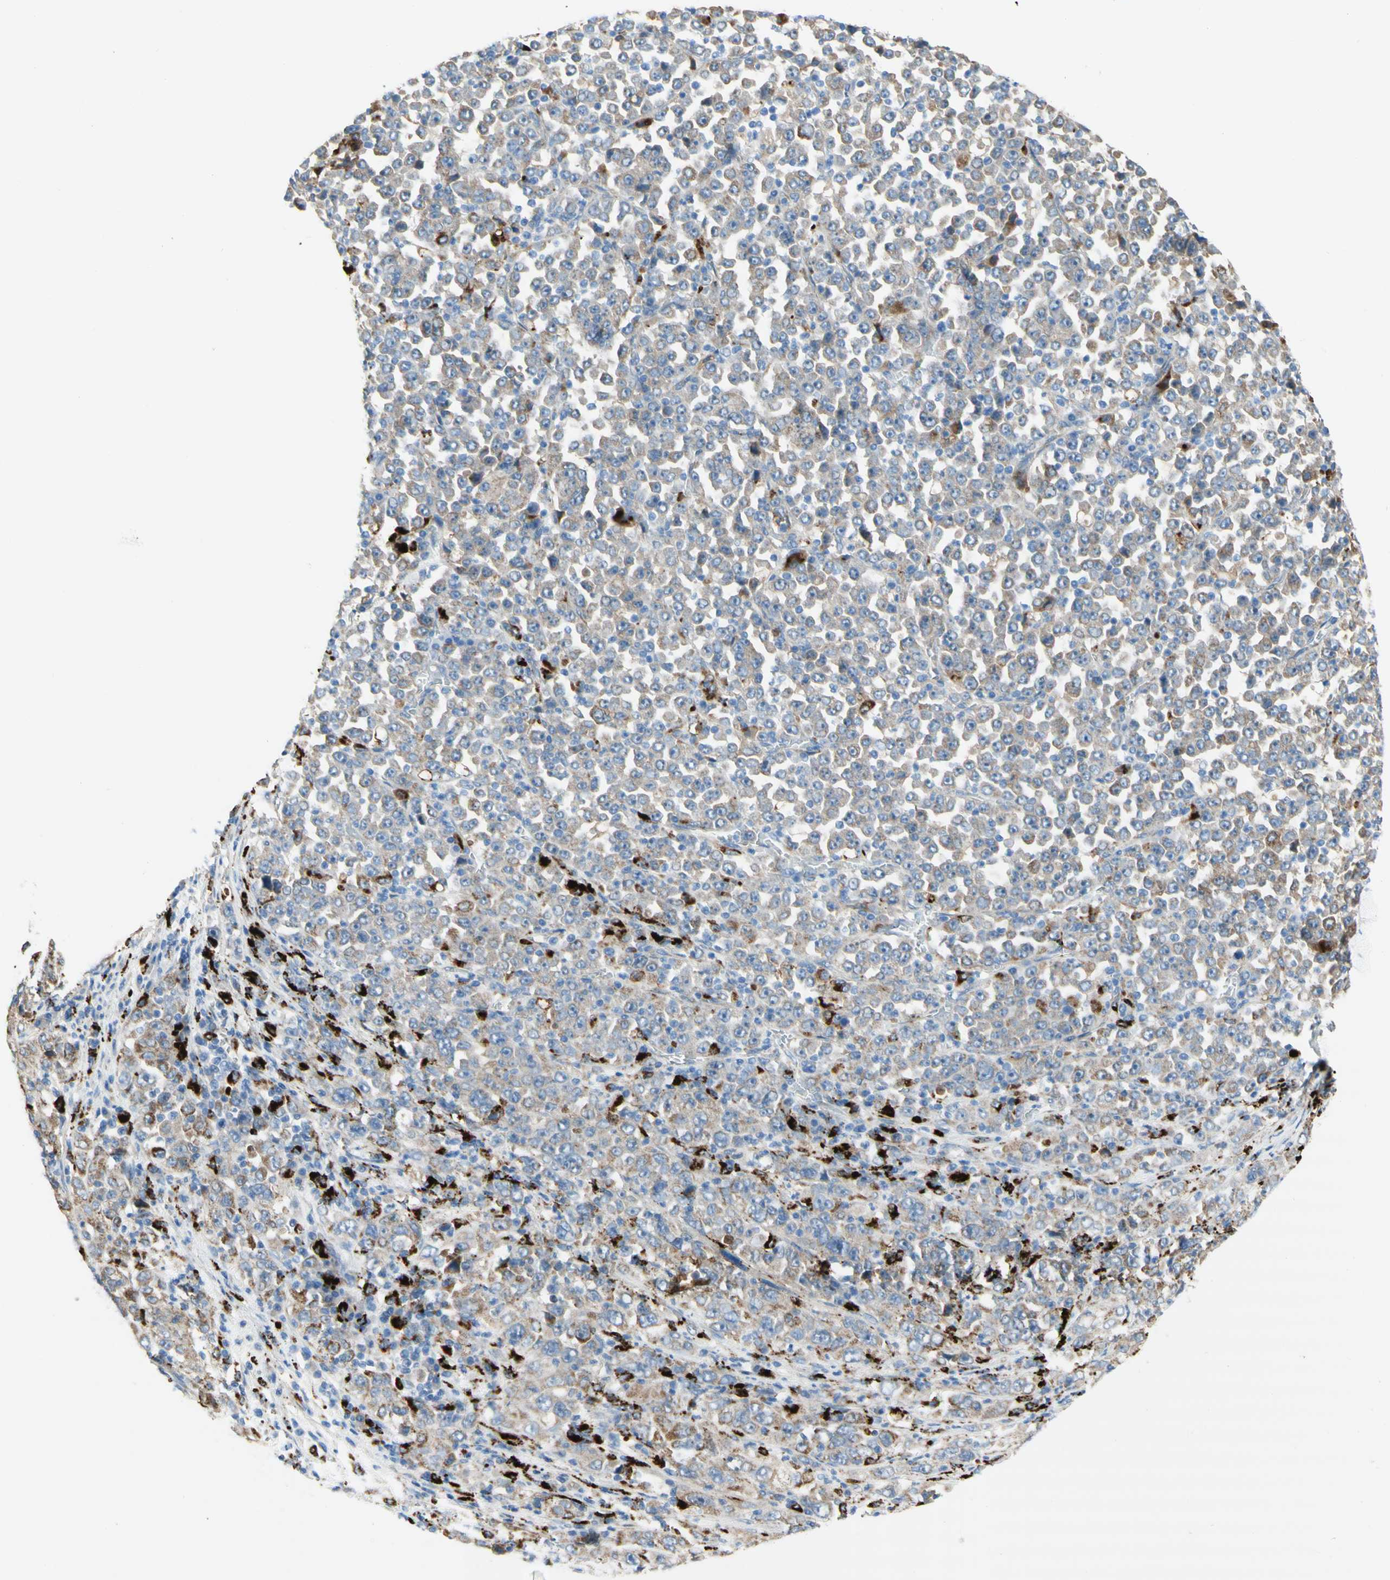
{"staining": {"intensity": "negative", "quantity": "none", "location": "none"}, "tissue": "stomach cancer", "cell_type": "Tumor cells", "image_type": "cancer", "snomed": [{"axis": "morphology", "description": "Normal tissue, NOS"}, {"axis": "morphology", "description": "Adenocarcinoma, NOS"}, {"axis": "topography", "description": "Stomach, upper"}, {"axis": "topography", "description": "Stomach"}], "caption": "Immunohistochemical staining of human adenocarcinoma (stomach) exhibits no significant expression in tumor cells.", "gene": "URB2", "patient": {"sex": "male", "age": 59}}